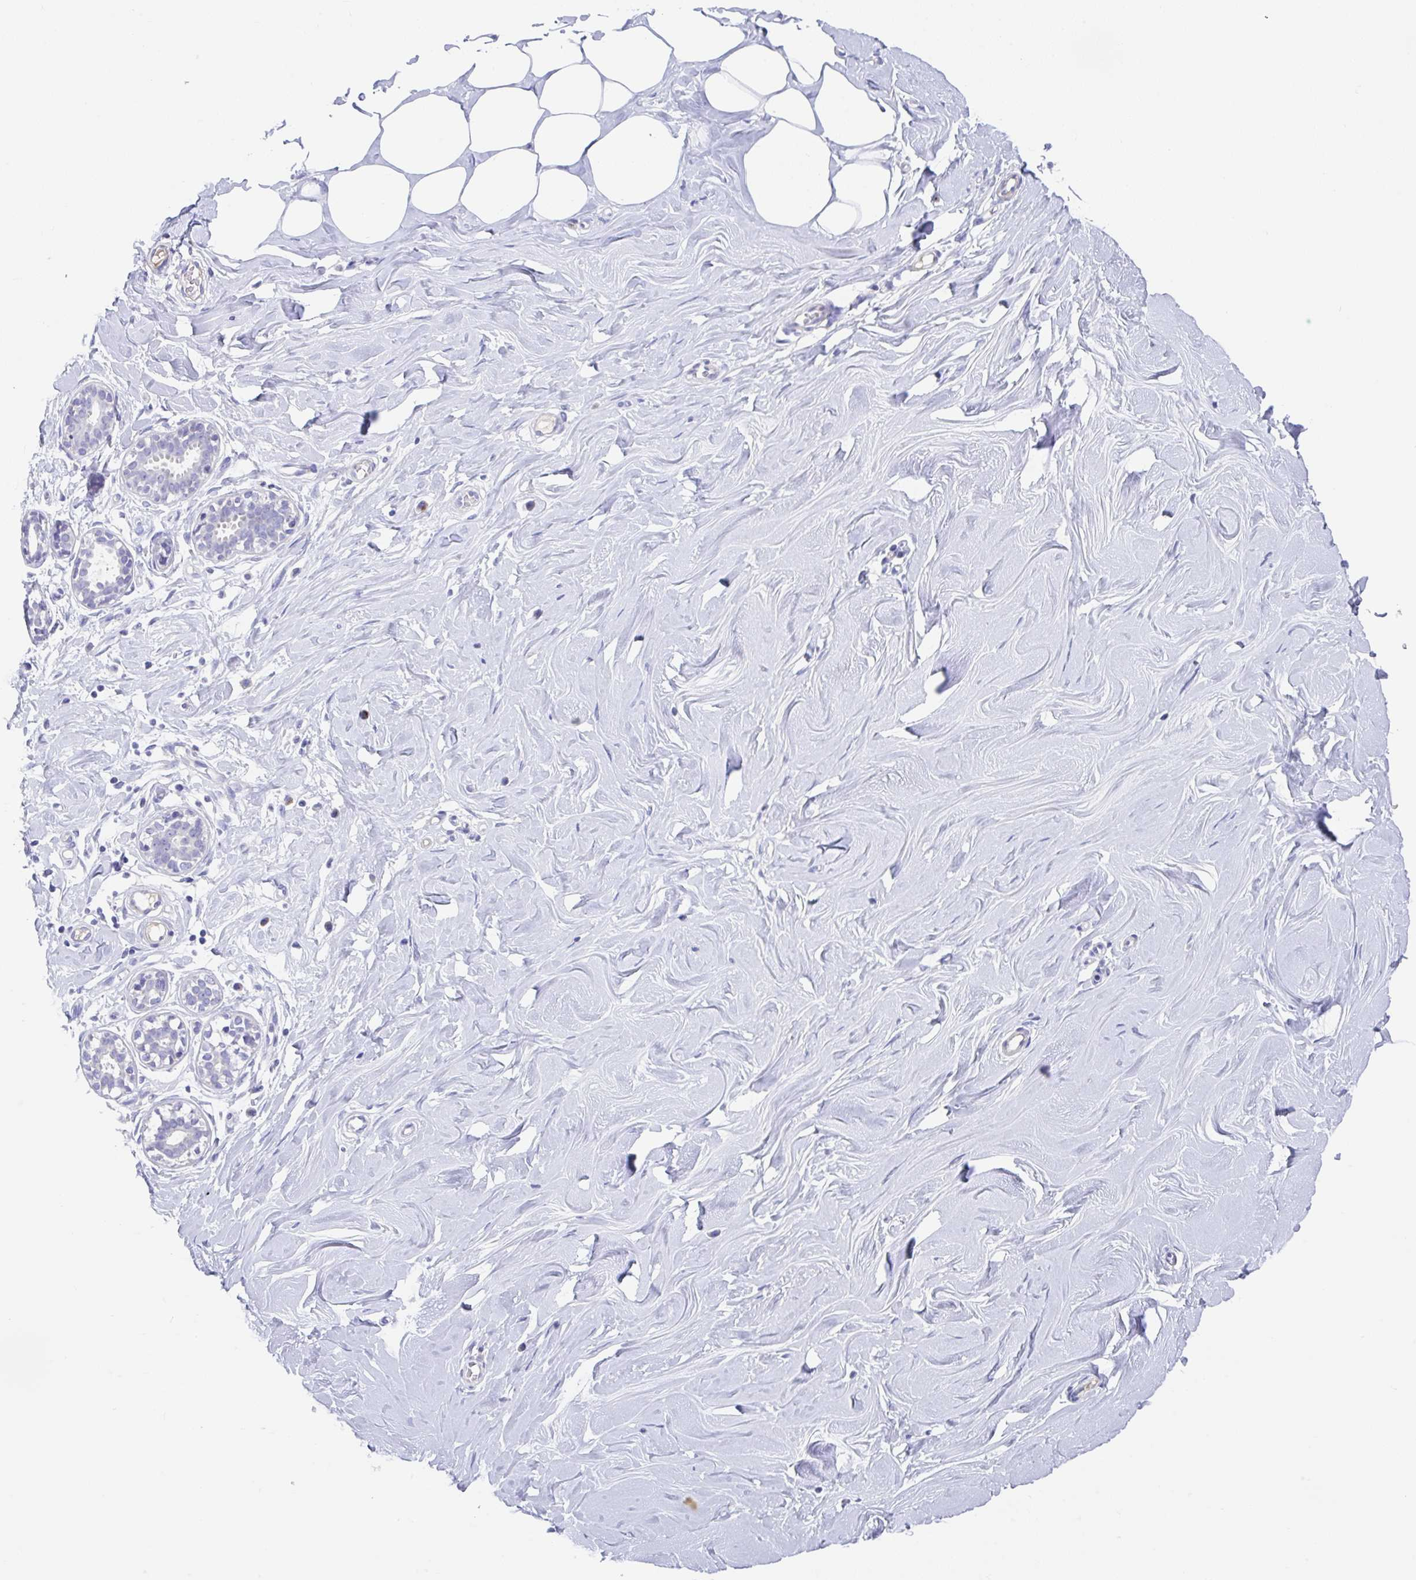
{"staining": {"intensity": "negative", "quantity": "none", "location": "none"}, "tissue": "breast", "cell_type": "Adipocytes", "image_type": "normal", "snomed": [{"axis": "morphology", "description": "Normal tissue, NOS"}, {"axis": "topography", "description": "Breast"}], "caption": "A photomicrograph of human breast is negative for staining in adipocytes. (DAB (3,3'-diaminobenzidine) IHC visualized using brightfield microscopy, high magnification).", "gene": "CCSAP", "patient": {"sex": "female", "age": 27}}